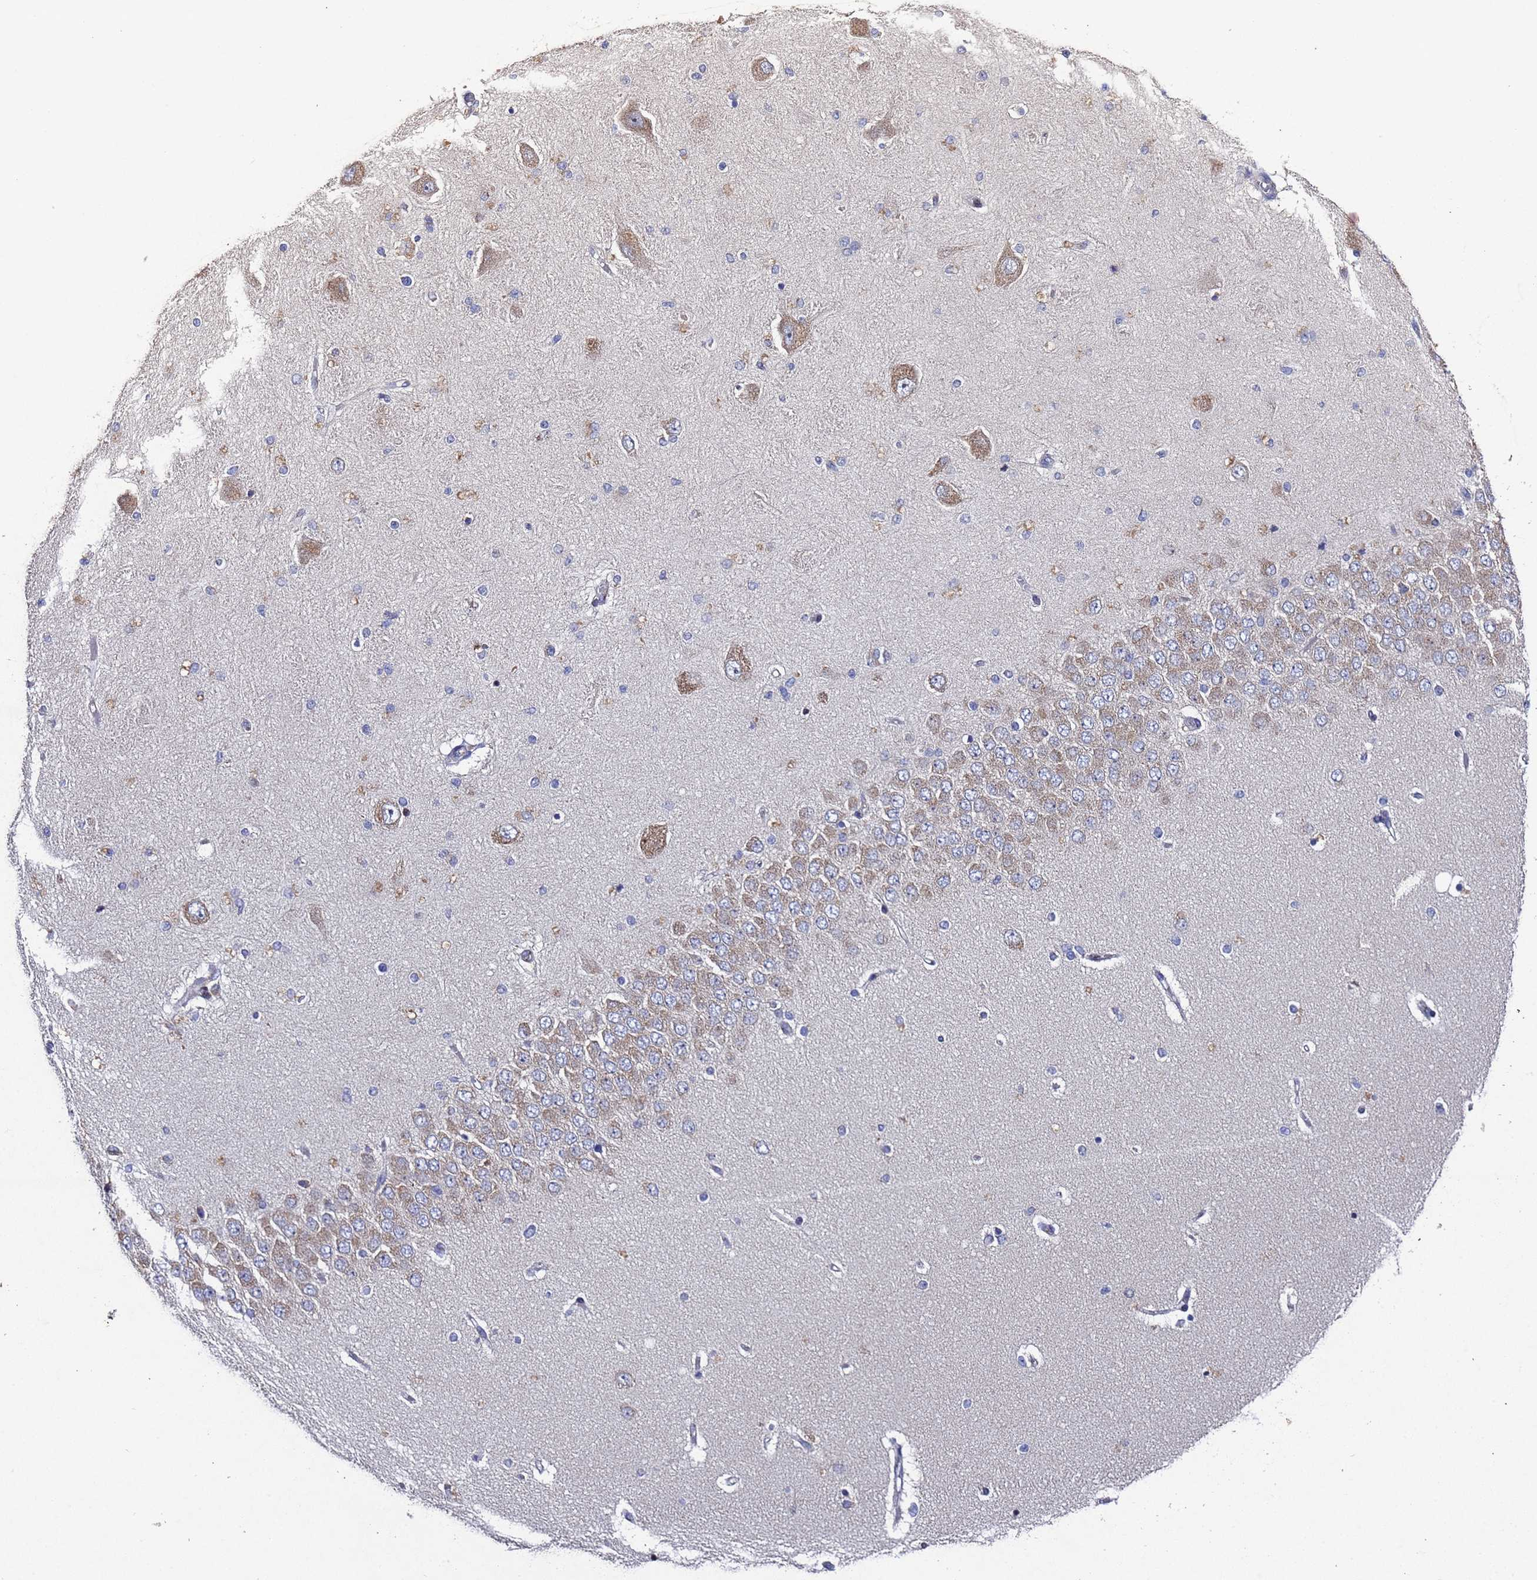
{"staining": {"intensity": "negative", "quantity": "none", "location": "none"}, "tissue": "hippocampus", "cell_type": "Glial cells", "image_type": "normal", "snomed": [{"axis": "morphology", "description": "Normal tissue, NOS"}, {"axis": "topography", "description": "Hippocampus"}], "caption": "Immunohistochemistry photomicrograph of benign hippocampus stained for a protein (brown), which shows no staining in glial cells.", "gene": "NSUN6", "patient": {"sex": "female", "age": 54}}